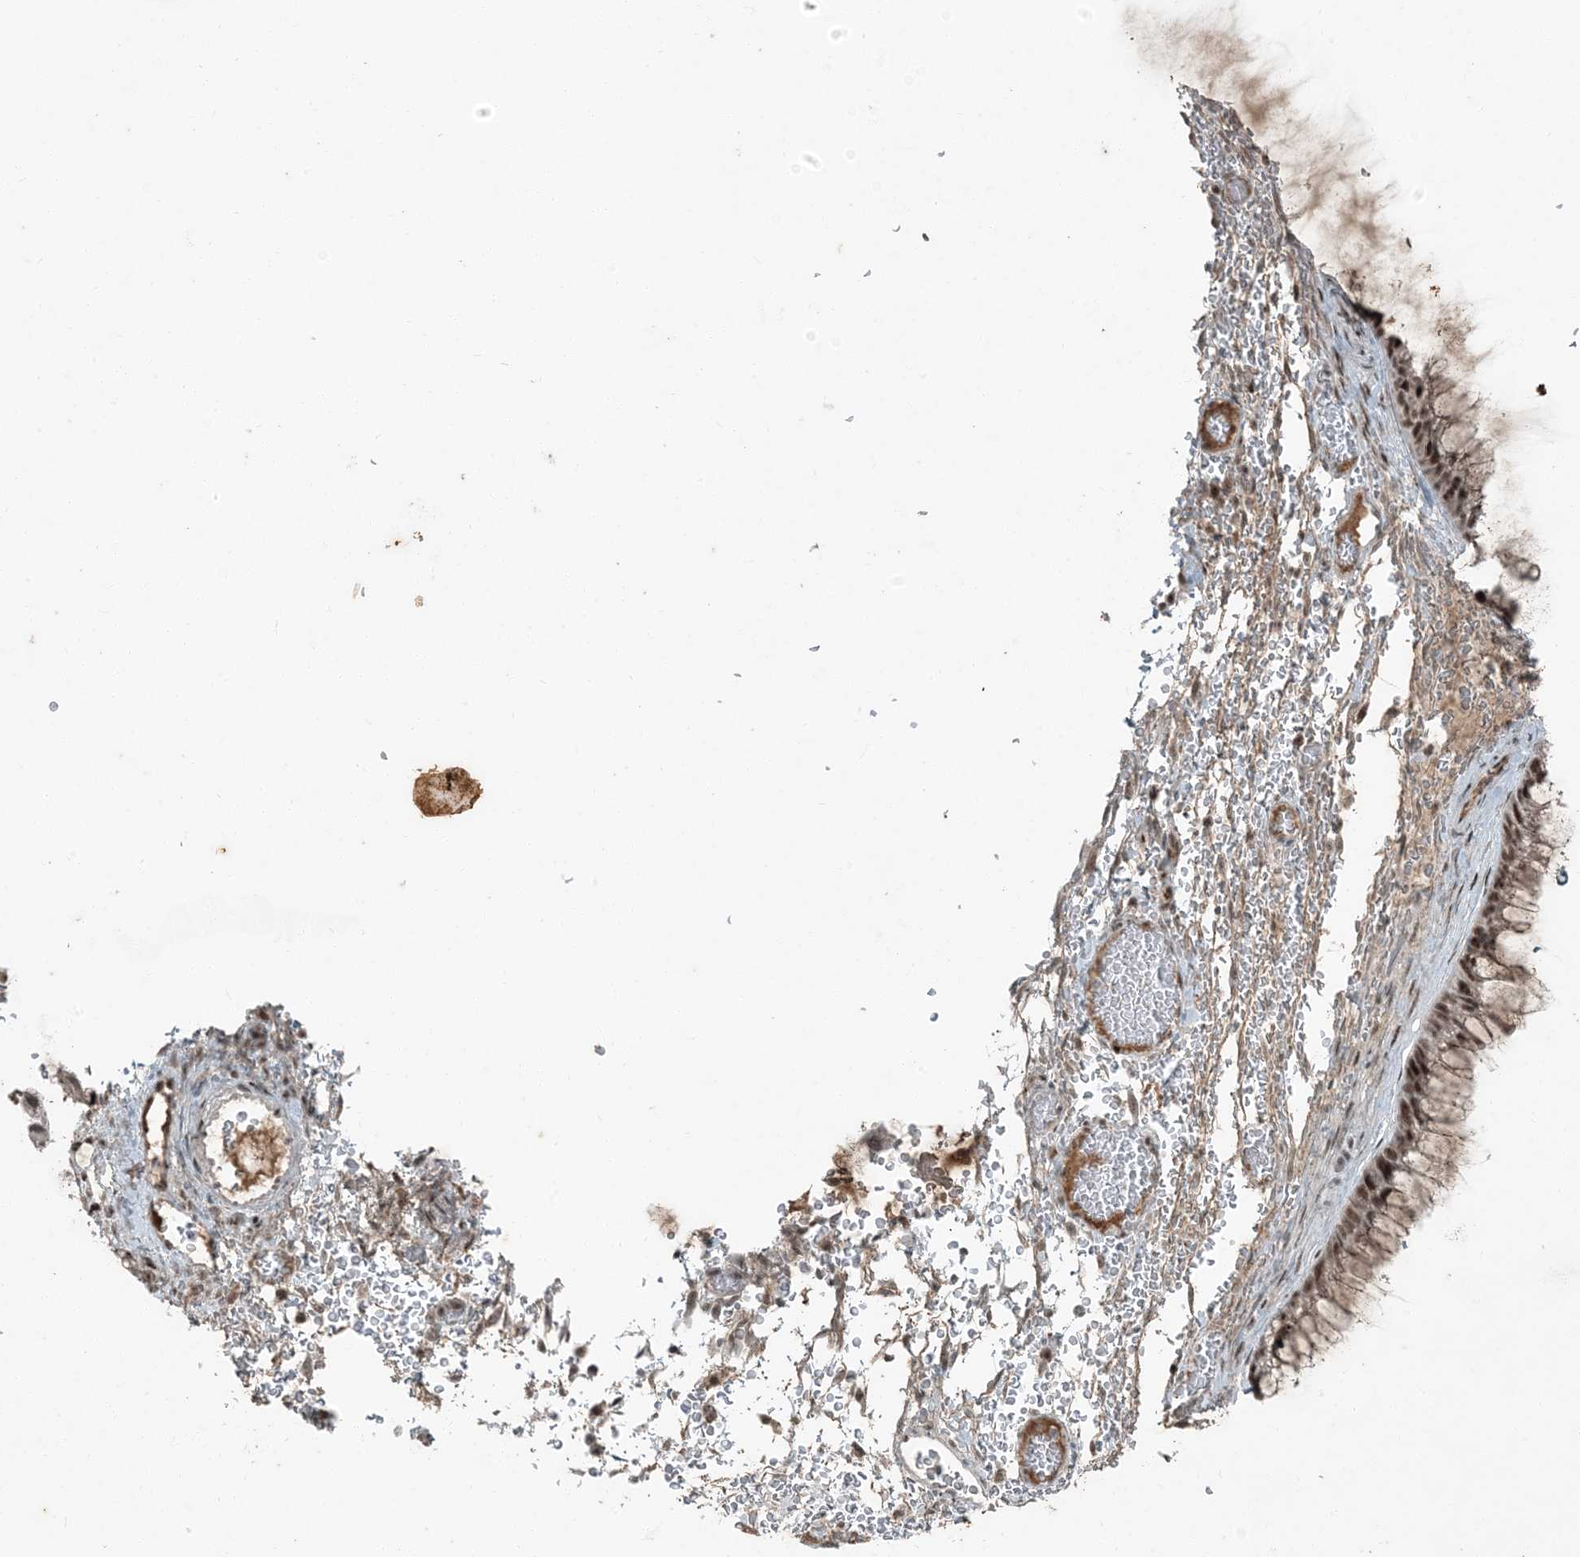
{"staining": {"intensity": "moderate", "quantity": ">75%", "location": "nuclear"}, "tissue": "ovarian cancer", "cell_type": "Tumor cells", "image_type": "cancer", "snomed": [{"axis": "morphology", "description": "Cystadenocarcinoma, mucinous, NOS"}, {"axis": "topography", "description": "Ovary"}], "caption": "This is an image of immunohistochemistry (IHC) staining of ovarian cancer (mucinous cystadenocarcinoma), which shows moderate expression in the nuclear of tumor cells.", "gene": "TADA2B", "patient": {"sex": "female", "age": 37}}